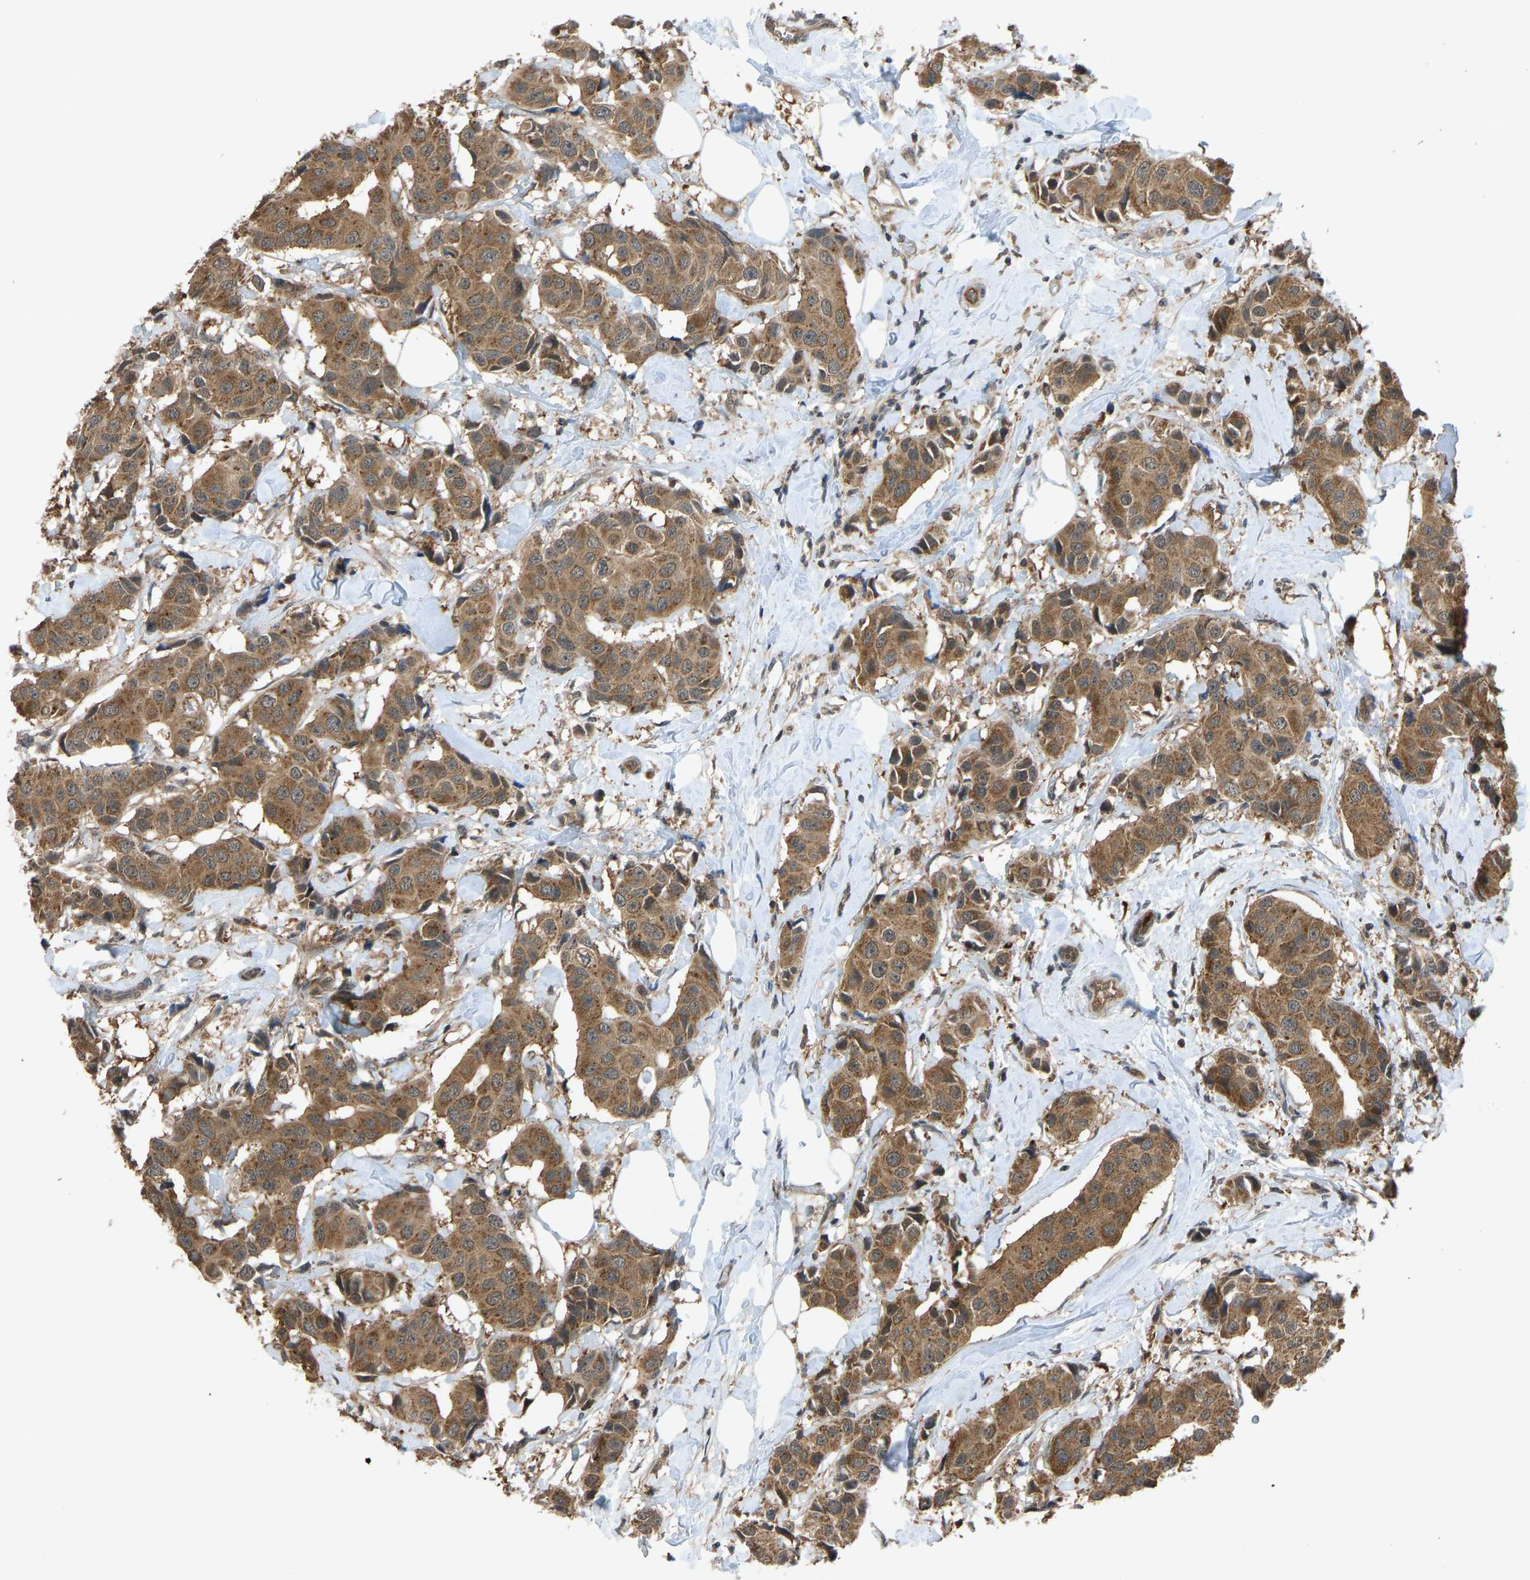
{"staining": {"intensity": "moderate", "quantity": ">75%", "location": "cytoplasmic/membranous"}, "tissue": "breast cancer", "cell_type": "Tumor cells", "image_type": "cancer", "snomed": [{"axis": "morphology", "description": "Normal tissue, NOS"}, {"axis": "morphology", "description": "Duct carcinoma"}, {"axis": "topography", "description": "Breast"}], "caption": "Protein expression by immunohistochemistry shows moderate cytoplasmic/membranous staining in about >75% of tumor cells in intraductal carcinoma (breast). Nuclei are stained in blue.", "gene": "CCT8", "patient": {"sex": "female", "age": 39}}